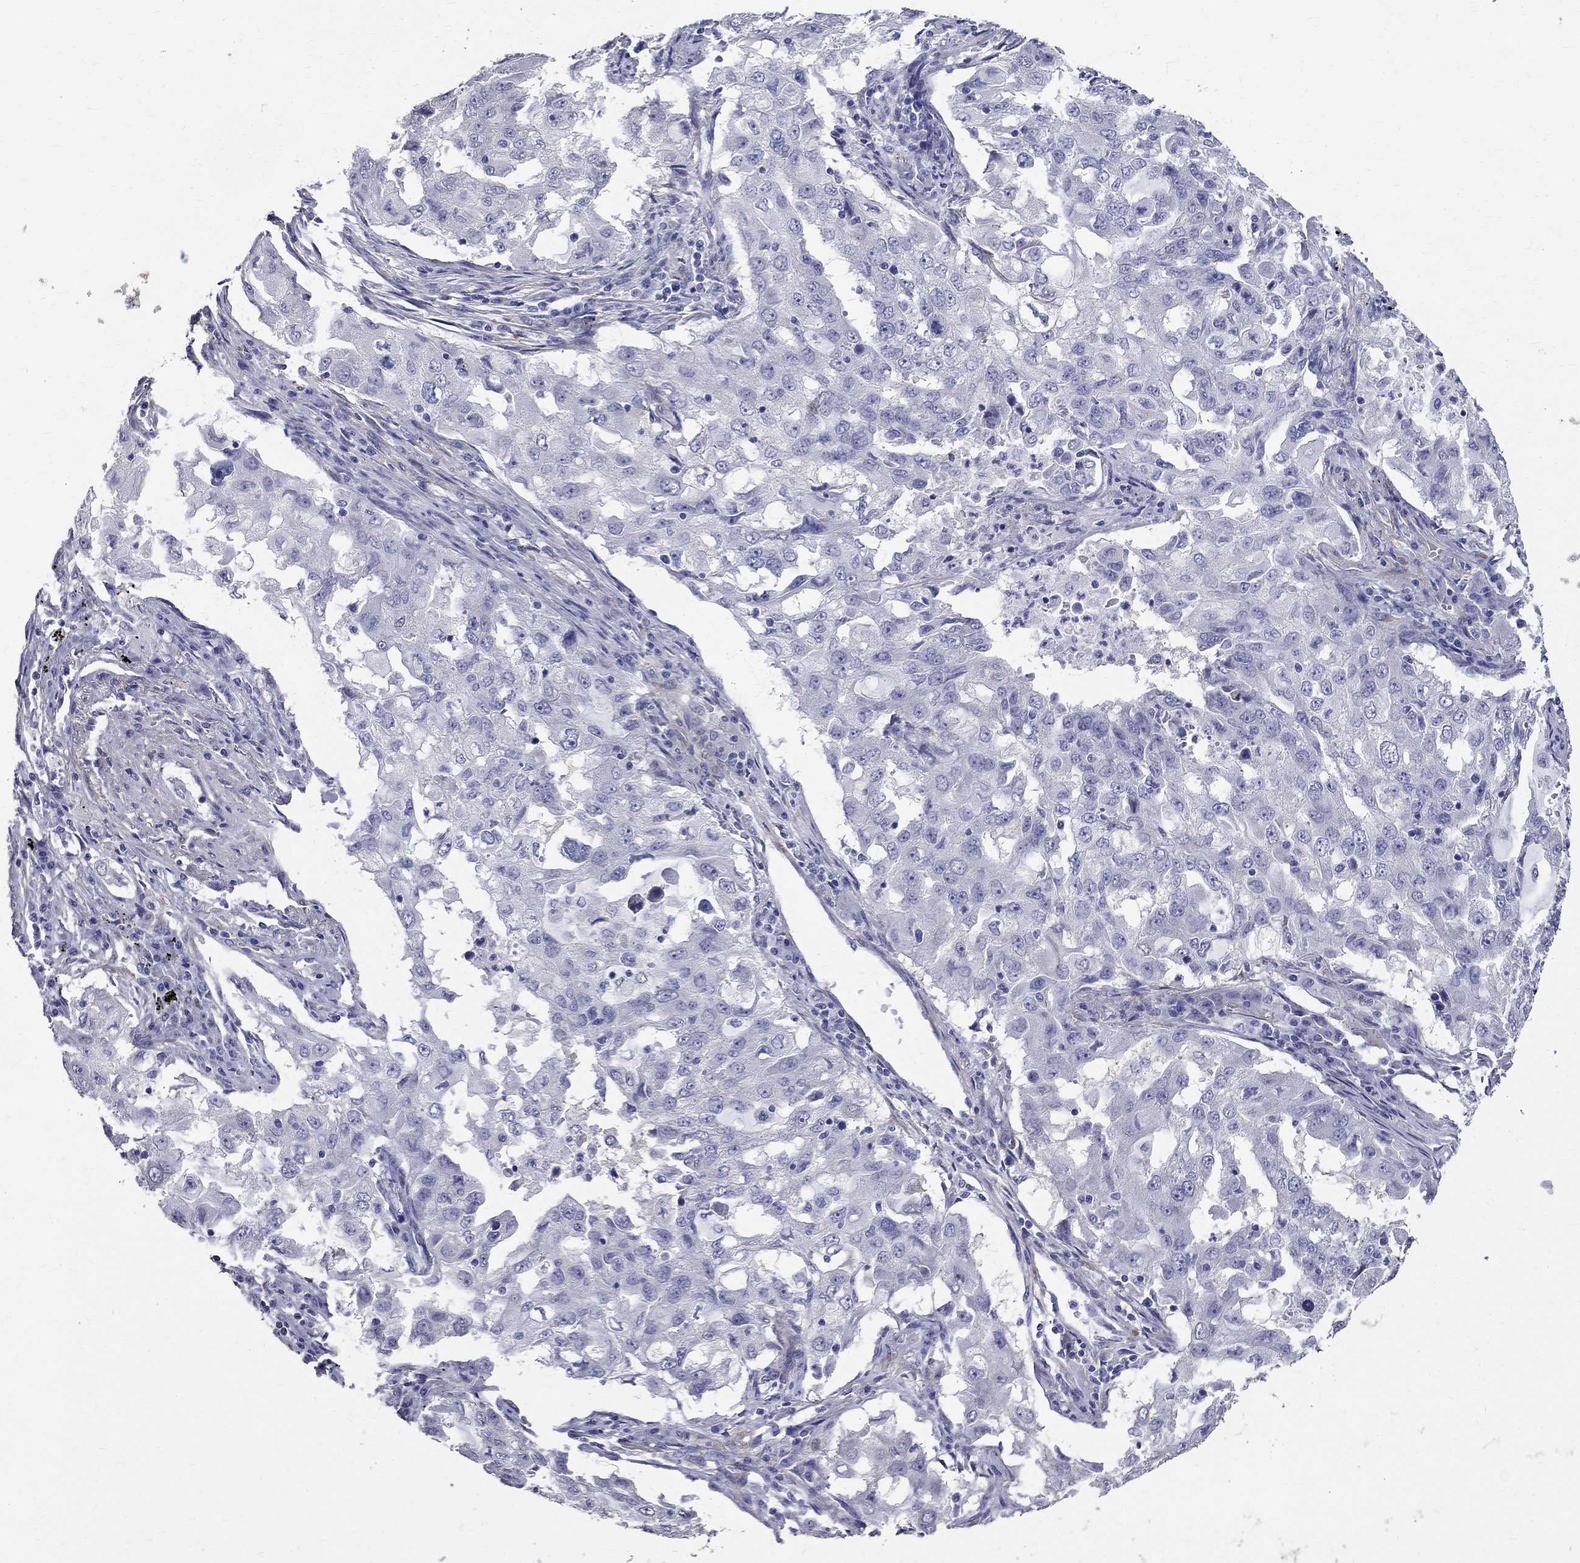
{"staining": {"intensity": "negative", "quantity": "none", "location": "none"}, "tissue": "lung cancer", "cell_type": "Tumor cells", "image_type": "cancer", "snomed": [{"axis": "morphology", "description": "Adenocarcinoma, NOS"}, {"axis": "topography", "description": "Lung"}], "caption": "Adenocarcinoma (lung) was stained to show a protein in brown. There is no significant expression in tumor cells. (DAB (3,3'-diaminobenzidine) immunohistochemistry visualized using brightfield microscopy, high magnification).", "gene": "ANXA10", "patient": {"sex": "female", "age": 61}}